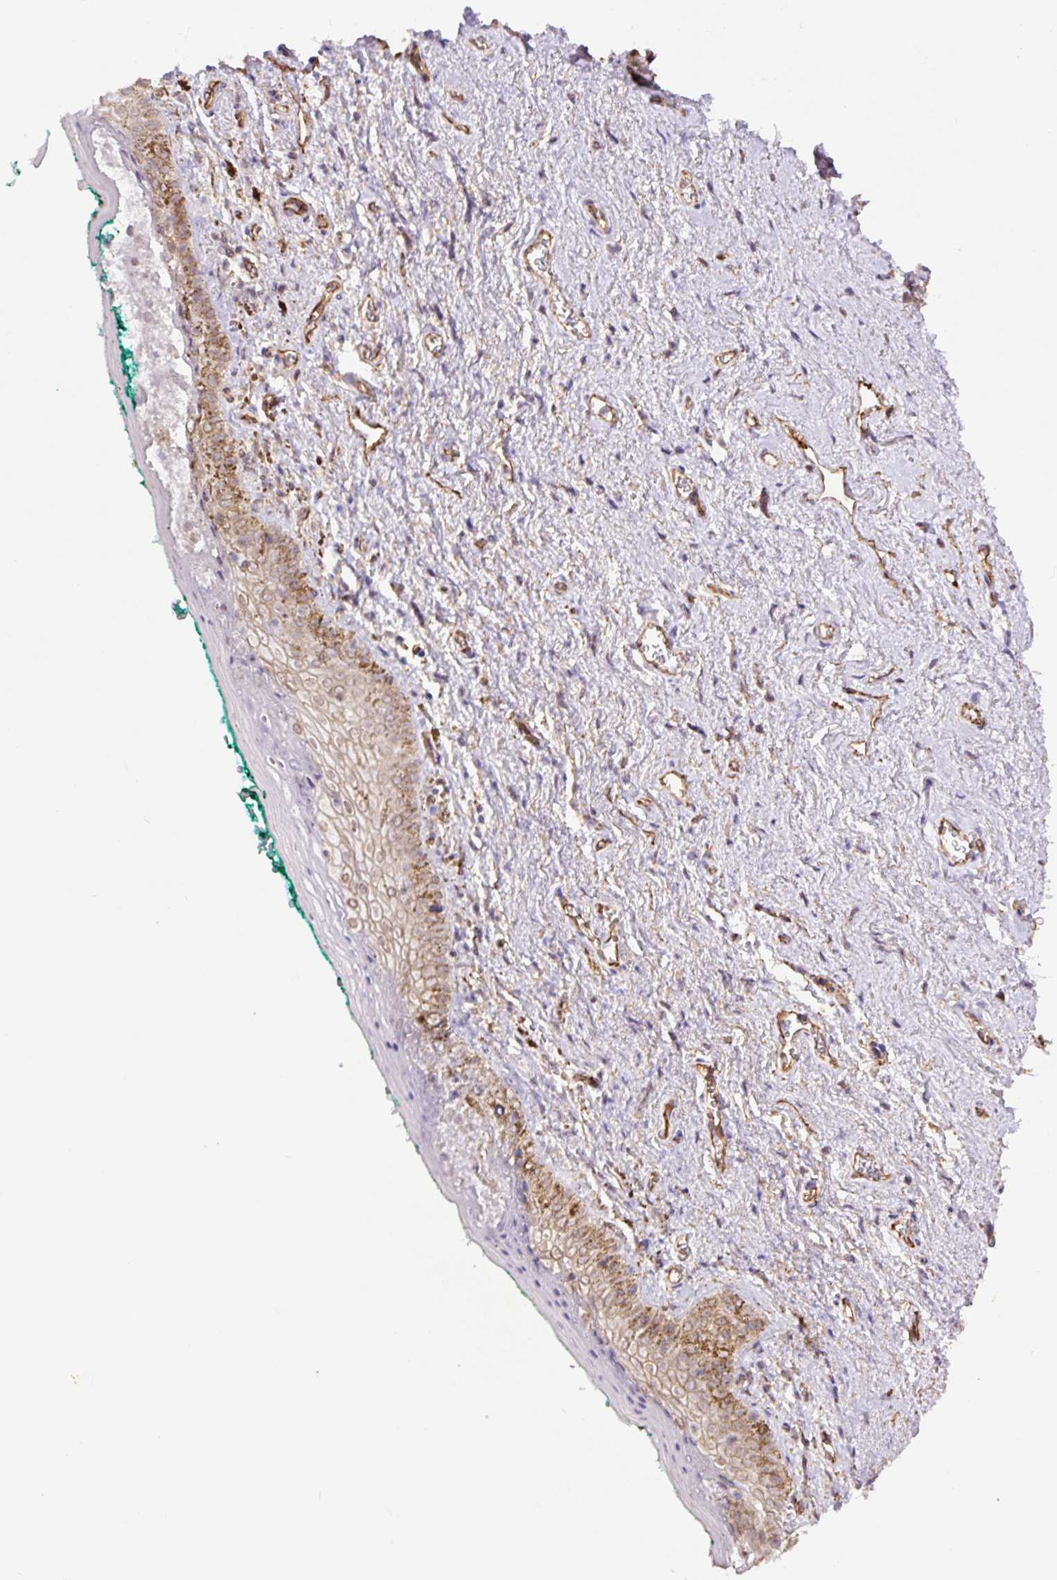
{"staining": {"intensity": "moderate", "quantity": "<25%", "location": "cytoplasmic/membranous"}, "tissue": "vagina", "cell_type": "Squamous epithelial cells", "image_type": "normal", "snomed": [{"axis": "morphology", "description": "Normal tissue, NOS"}, {"axis": "topography", "description": "Vulva"}, {"axis": "topography", "description": "Vagina"}, {"axis": "topography", "description": "Peripheral nerve tissue"}], "caption": "High-power microscopy captured an immunohistochemistry (IHC) micrograph of benign vagina, revealing moderate cytoplasmic/membranous positivity in approximately <25% of squamous epithelial cells. (DAB (3,3'-diaminobenzidine) IHC, brown staining for protein, blue staining for nuclei).", "gene": "MYO5C", "patient": {"sex": "female", "age": 66}}